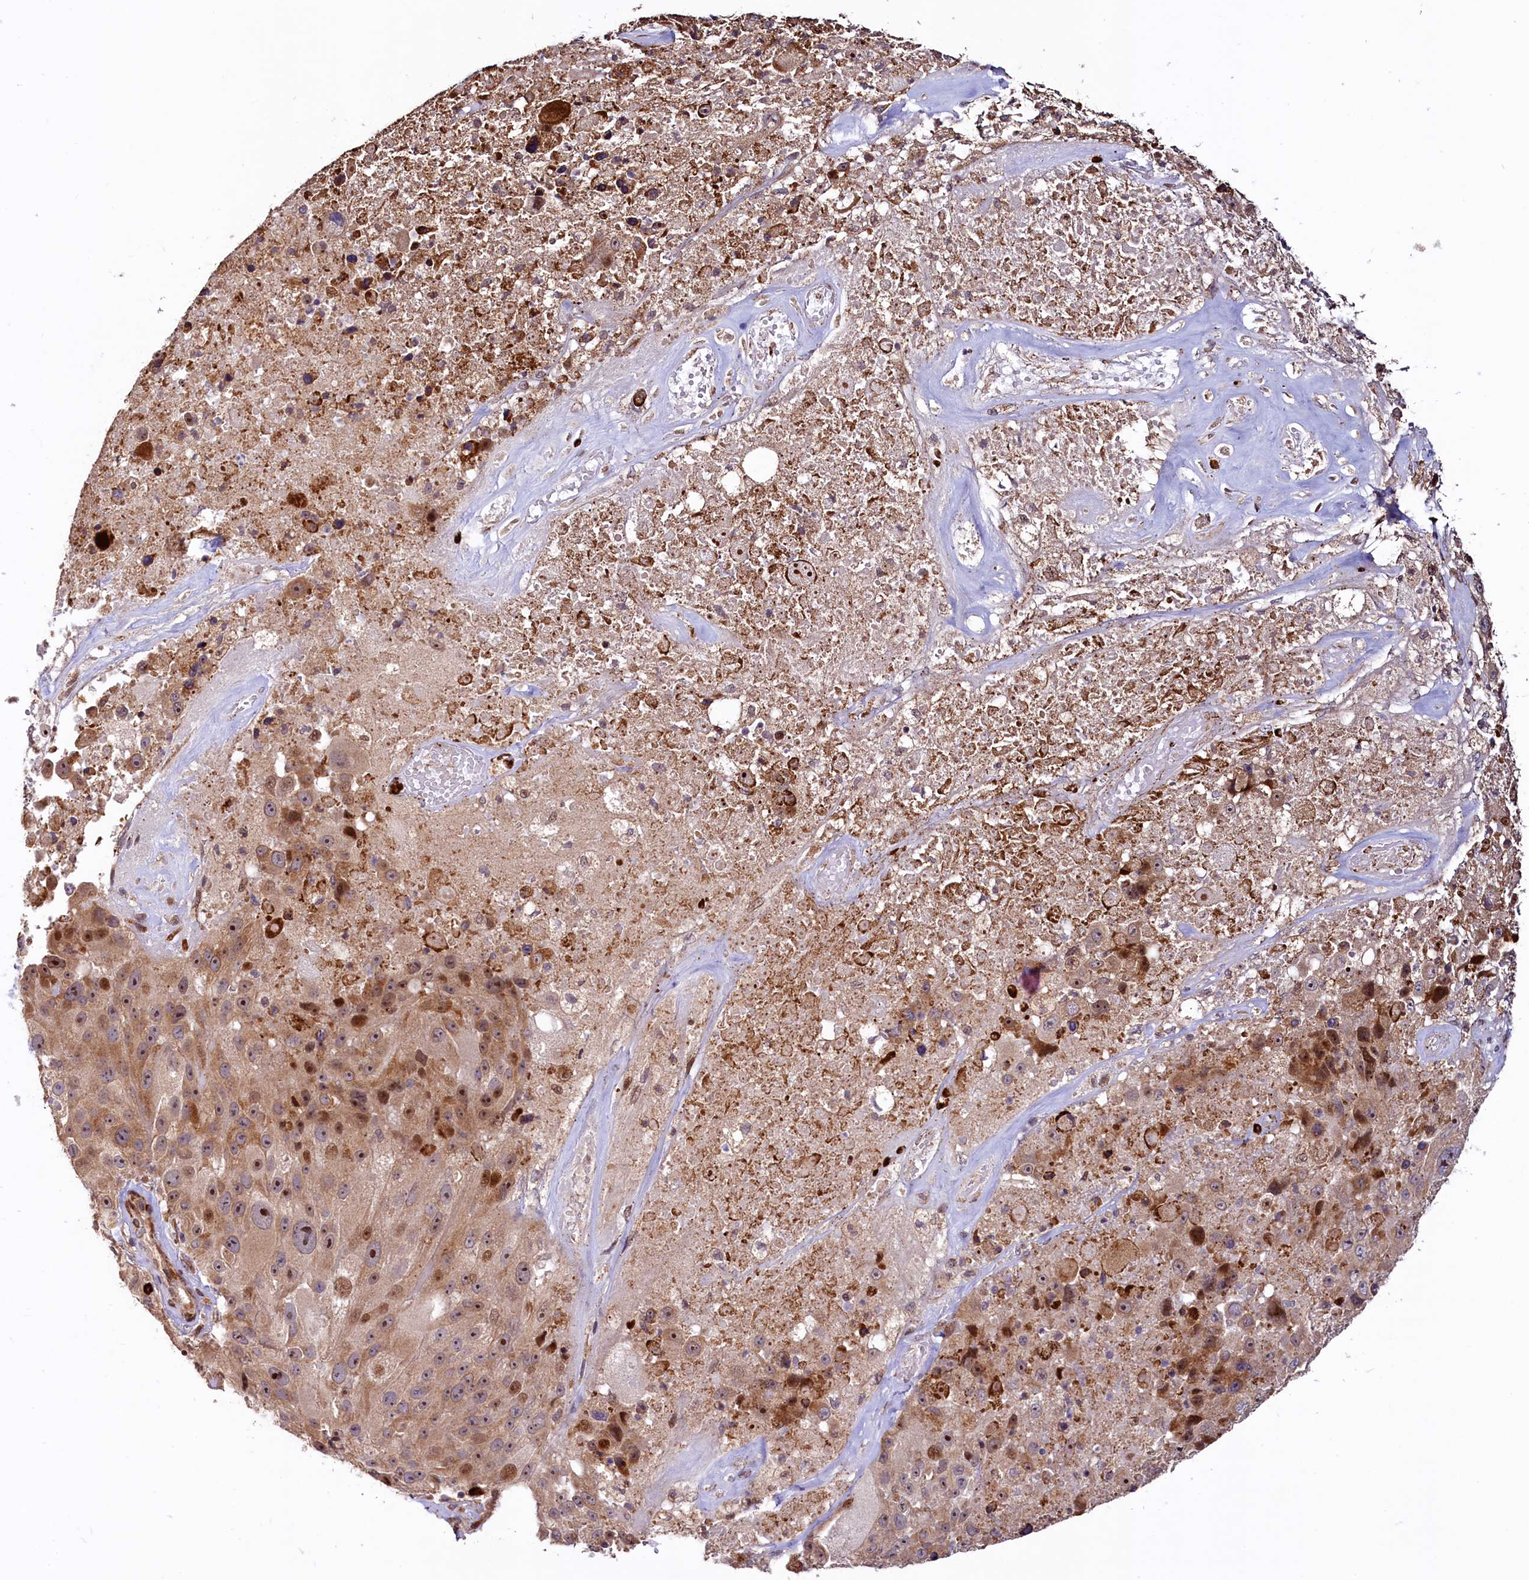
{"staining": {"intensity": "moderate", "quantity": "25%-75%", "location": "cytoplasmic/membranous,nuclear"}, "tissue": "melanoma", "cell_type": "Tumor cells", "image_type": "cancer", "snomed": [{"axis": "morphology", "description": "Malignant melanoma, Metastatic site"}, {"axis": "topography", "description": "Lymph node"}], "caption": "Malignant melanoma (metastatic site) tissue reveals moderate cytoplasmic/membranous and nuclear expression in about 25%-75% of tumor cells, visualized by immunohistochemistry.", "gene": "C5orf15", "patient": {"sex": "male", "age": 62}}